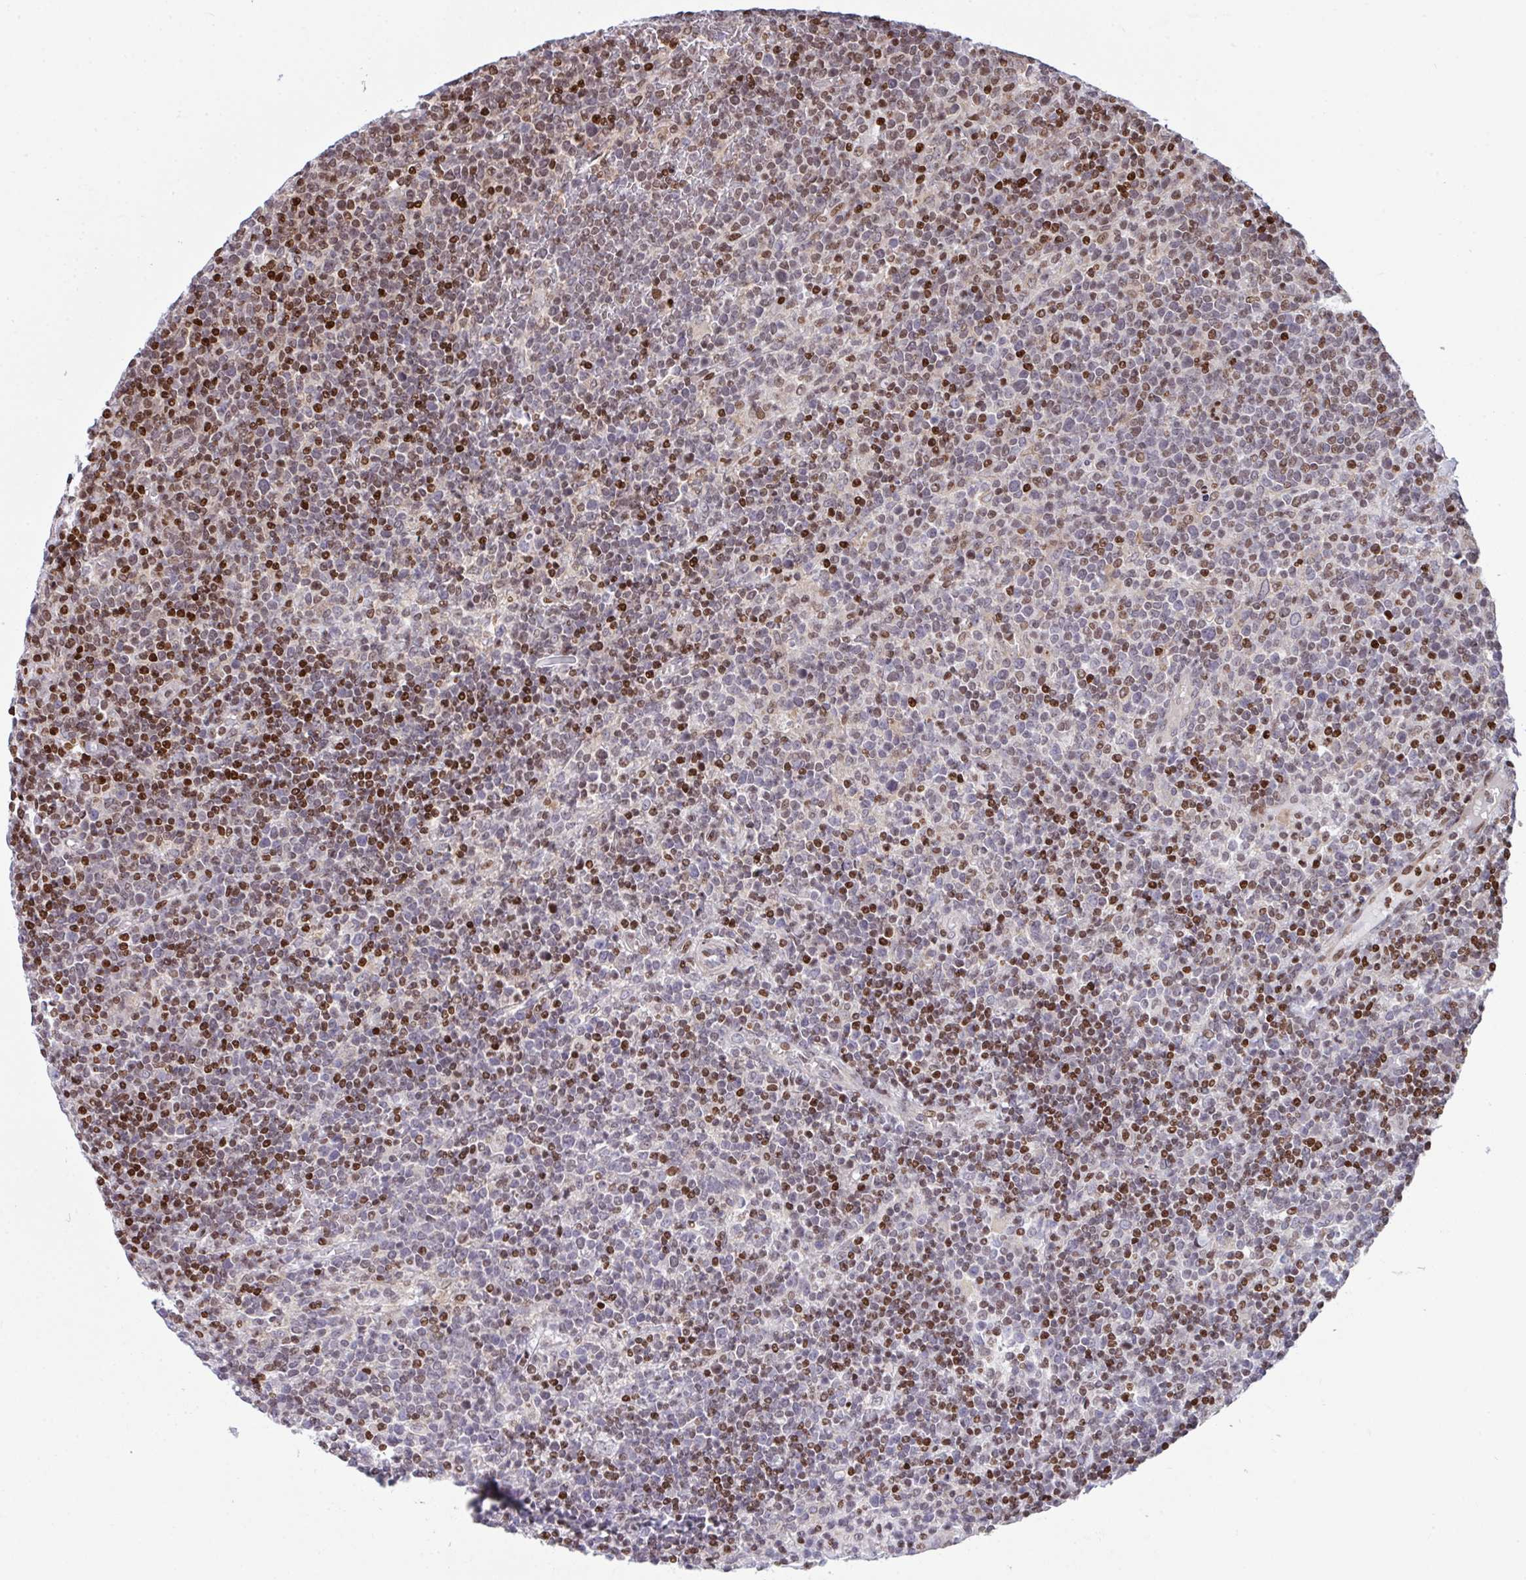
{"staining": {"intensity": "moderate", "quantity": "25%-75%", "location": "nuclear"}, "tissue": "lymphoma", "cell_type": "Tumor cells", "image_type": "cancer", "snomed": [{"axis": "morphology", "description": "Malignant lymphoma, non-Hodgkin's type, High grade"}, {"axis": "topography", "description": "Lymph node"}], "caption": "Immunohistochemical staining of human malignant lymphoma, non-Hodgkin's type (high-grade) shows moderate nuclear protein positivity in approximately 25%-75% of tumor cells. (DAB IHC with brightfield microscopy, high magnification).", "gene": "RAPGEF5", "patient": {"sex": "male", "age": 61}}